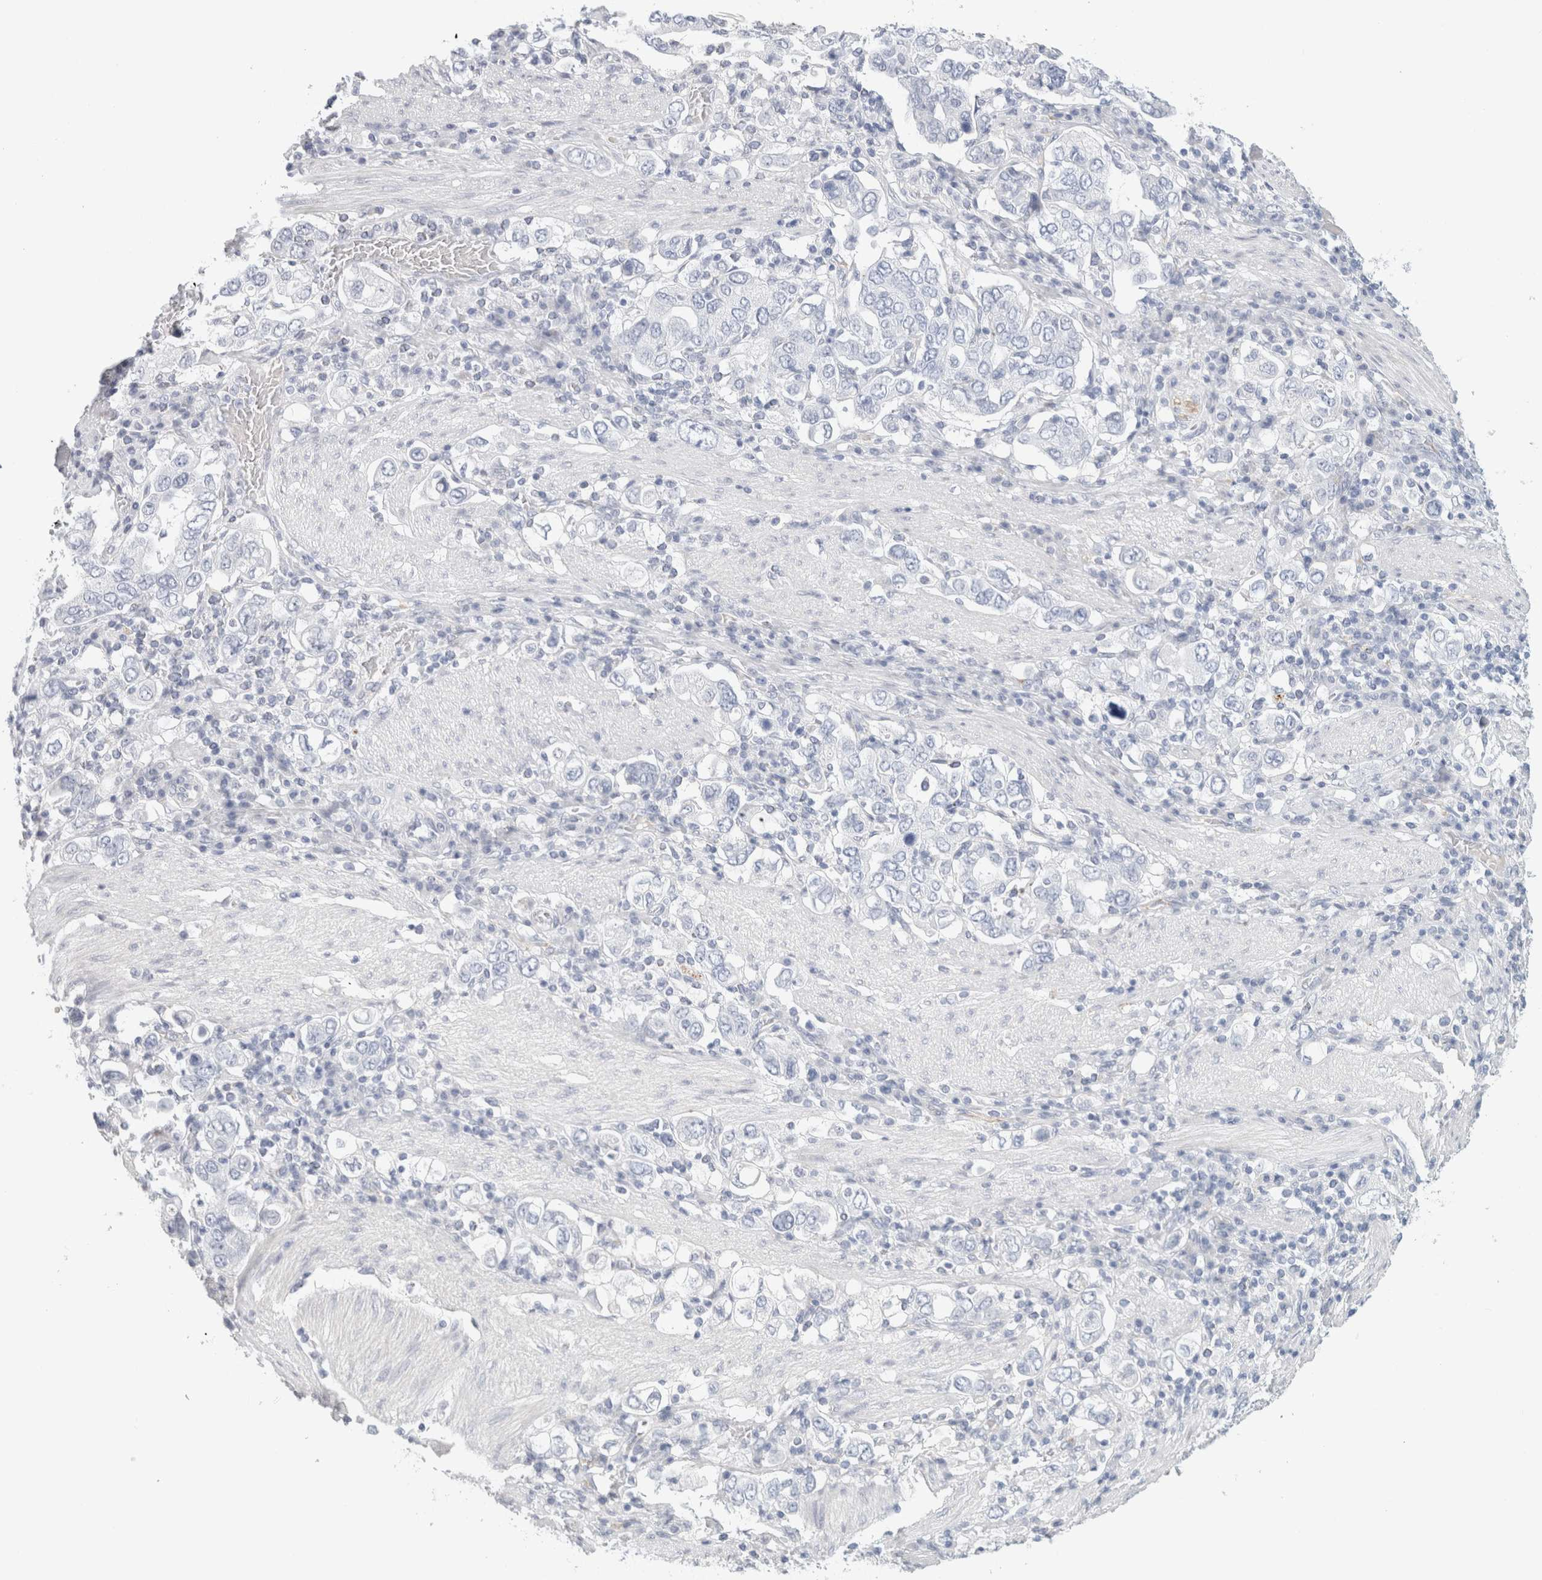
{"staining": {"intensity": "negative", "quantity": "none", "location": "none"}, "tissue": "stomach cancer", "cell_type": "Tumor cells", "image_type": "cancer", "snomed": [{"axis": "morphology", "description": "Adenocarcinoma, NOS"}, {"axis": "topography", "description": "Stomach, upper"}], "caption": "IHC histopathology image of human stomach cancer (adenocarcinoma) stained for a protein (brown), which exhibits no expression in tumor cells. (Brightfield microscopy of DAB IHC at high magnification).", "gene": "RTN4", "patient": {"sex": "male", "age": 62}}